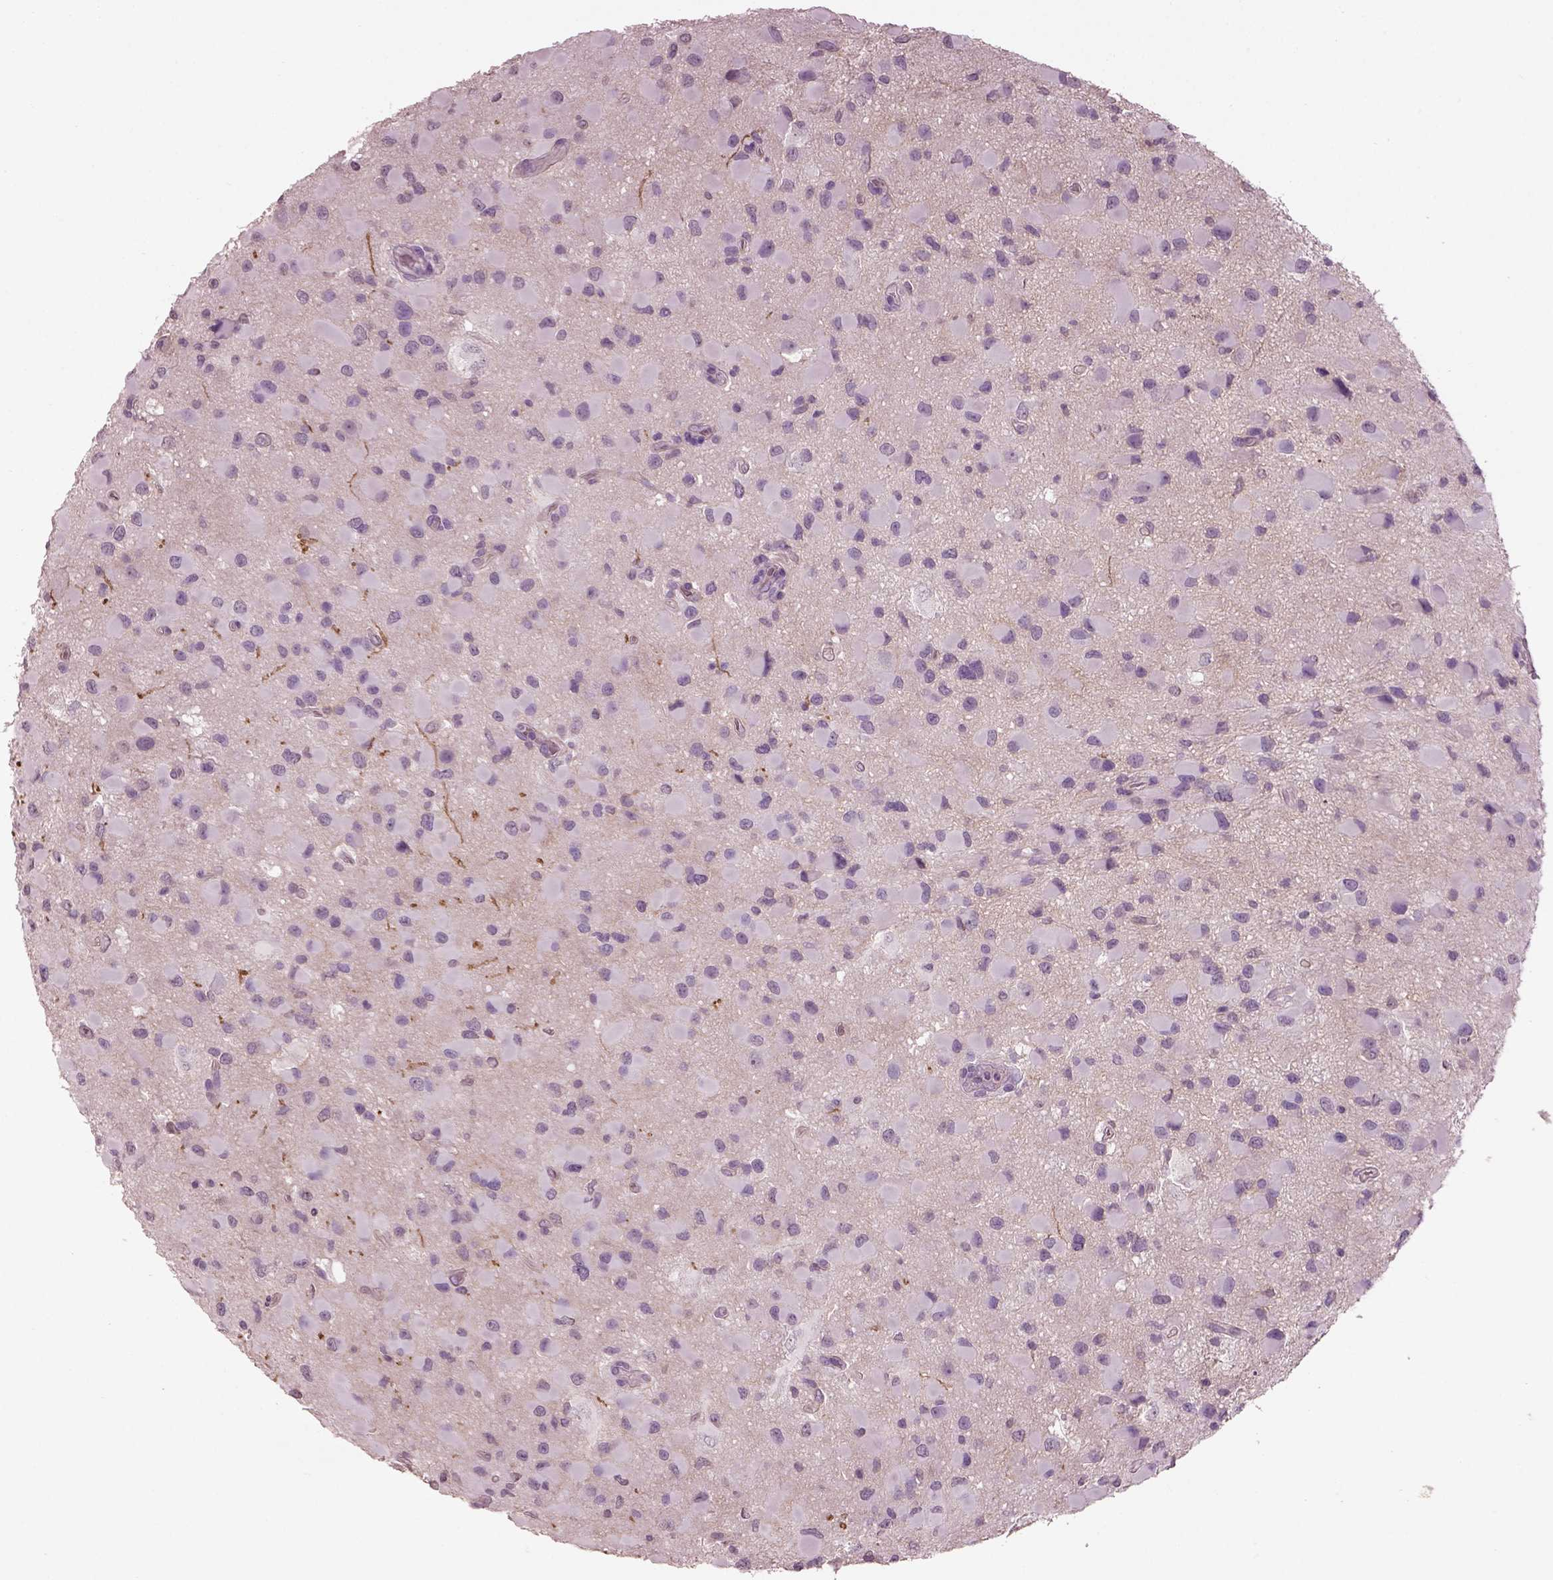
{"staining": {"intensity": "negative", "quantity": "none", "location": "none"}, "tissue": "glioma", "cell_type": "Tumor cells", "image_type": "cancer", "snomed": [{"axis": "morphology", "description": "Glioma, malignant, Low grade"}, {"axis": "topography", "description": "Brain"}], "caption": "Tumor cells show no significant protein staining in glioma.", "gene": "KCNIP3", "patient": {"sex": "female", "age": 32}}